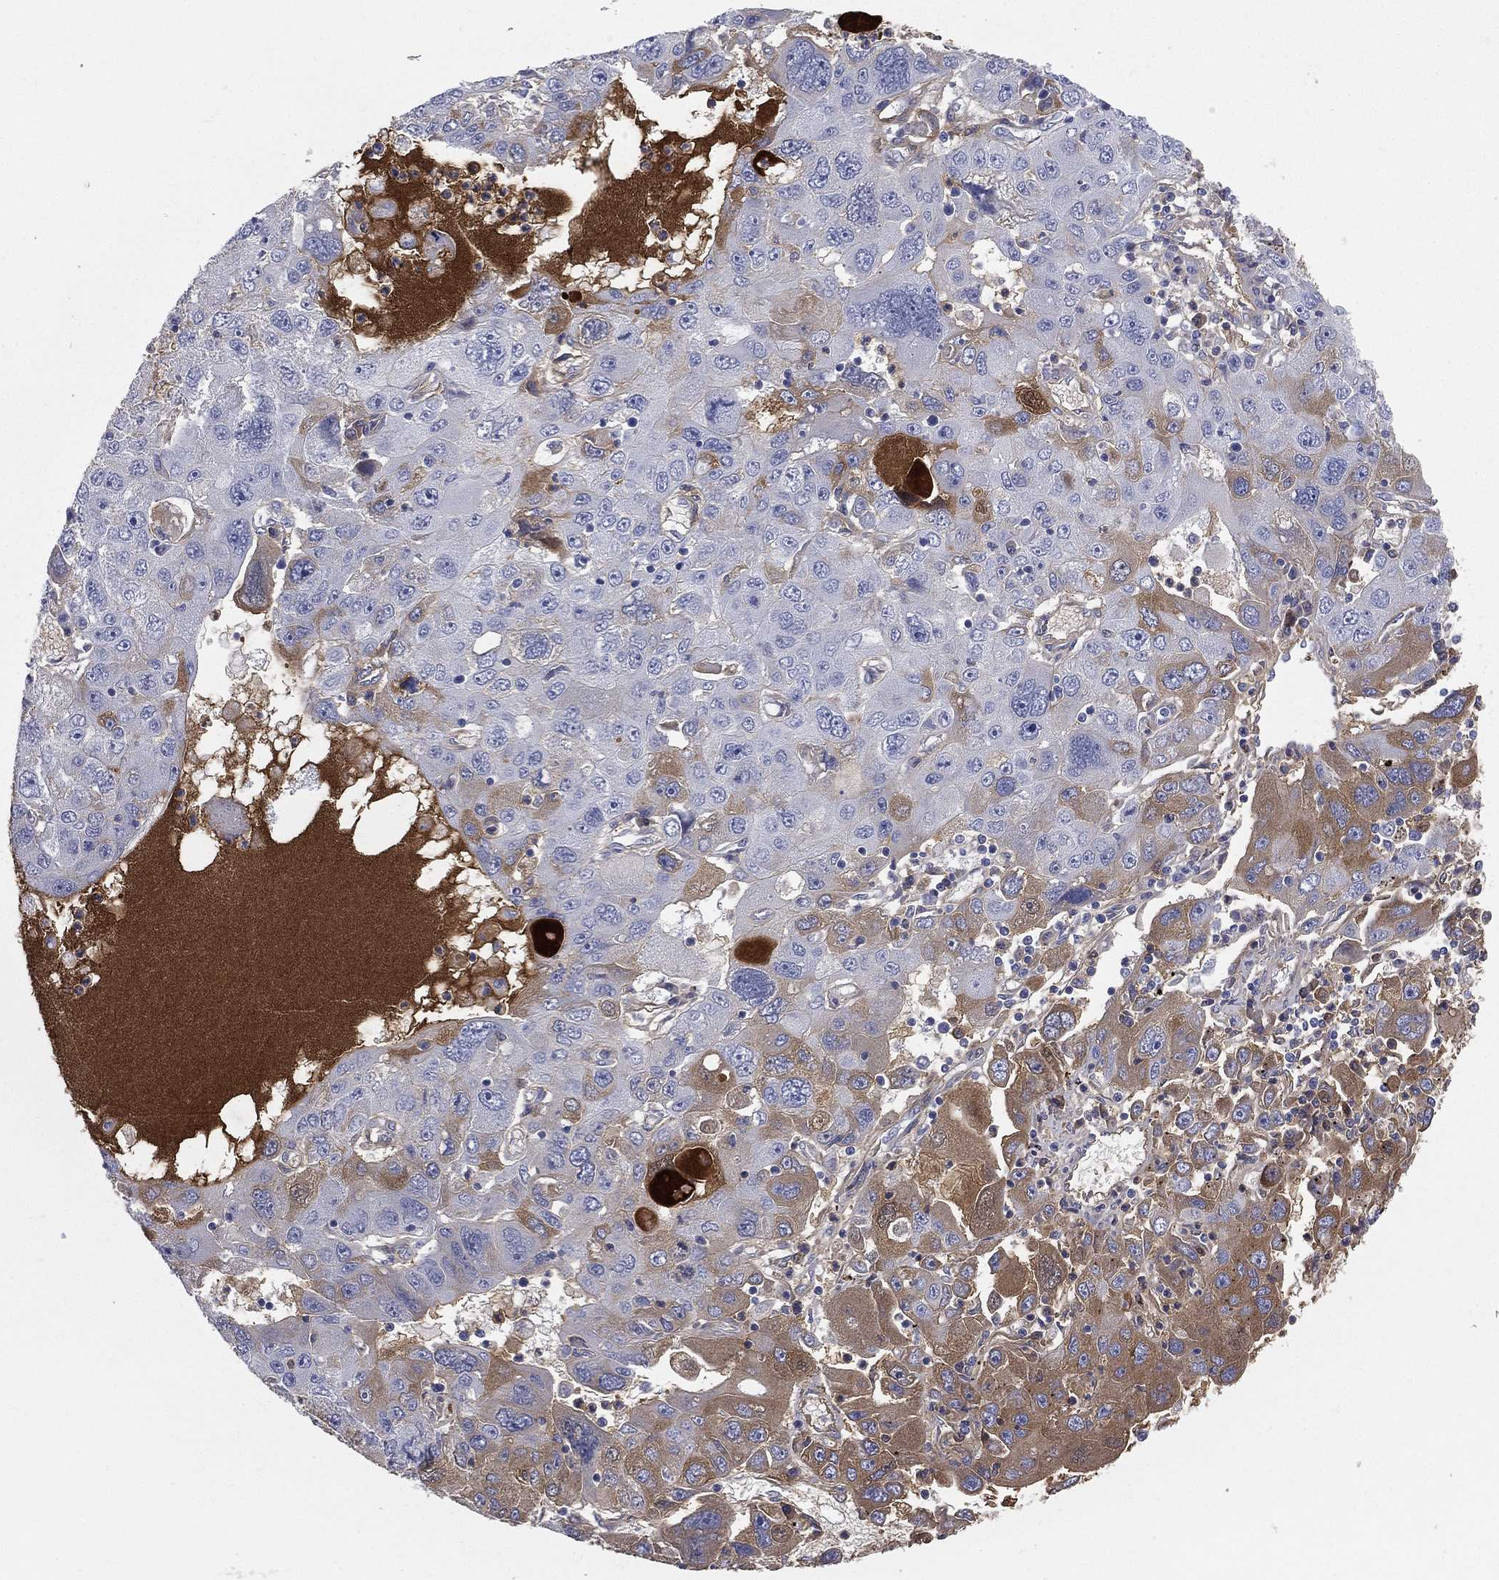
{"staining": {"intensity": "moderate", "quantity": "<25%", "location": "cytoplasmic/membranous"}, "tissue": "stomach cancer", "cell_type": "Tumor cells", "image_type": "cancer", "snomed": [{"axis": "morphology", "description": "Adenocarcinoma, NOS"}, {"axis": "topography", "description": "Stomach"}], "caption": "Immunohistochemical staining of human stomach cancer (adenocarcinoma) reveals low levels of moderate cytoplasmic/membranous positivity in approximately <25% of tumor cells.", "gene": "HP", "patient": {"sex": "male", "age": 56}}